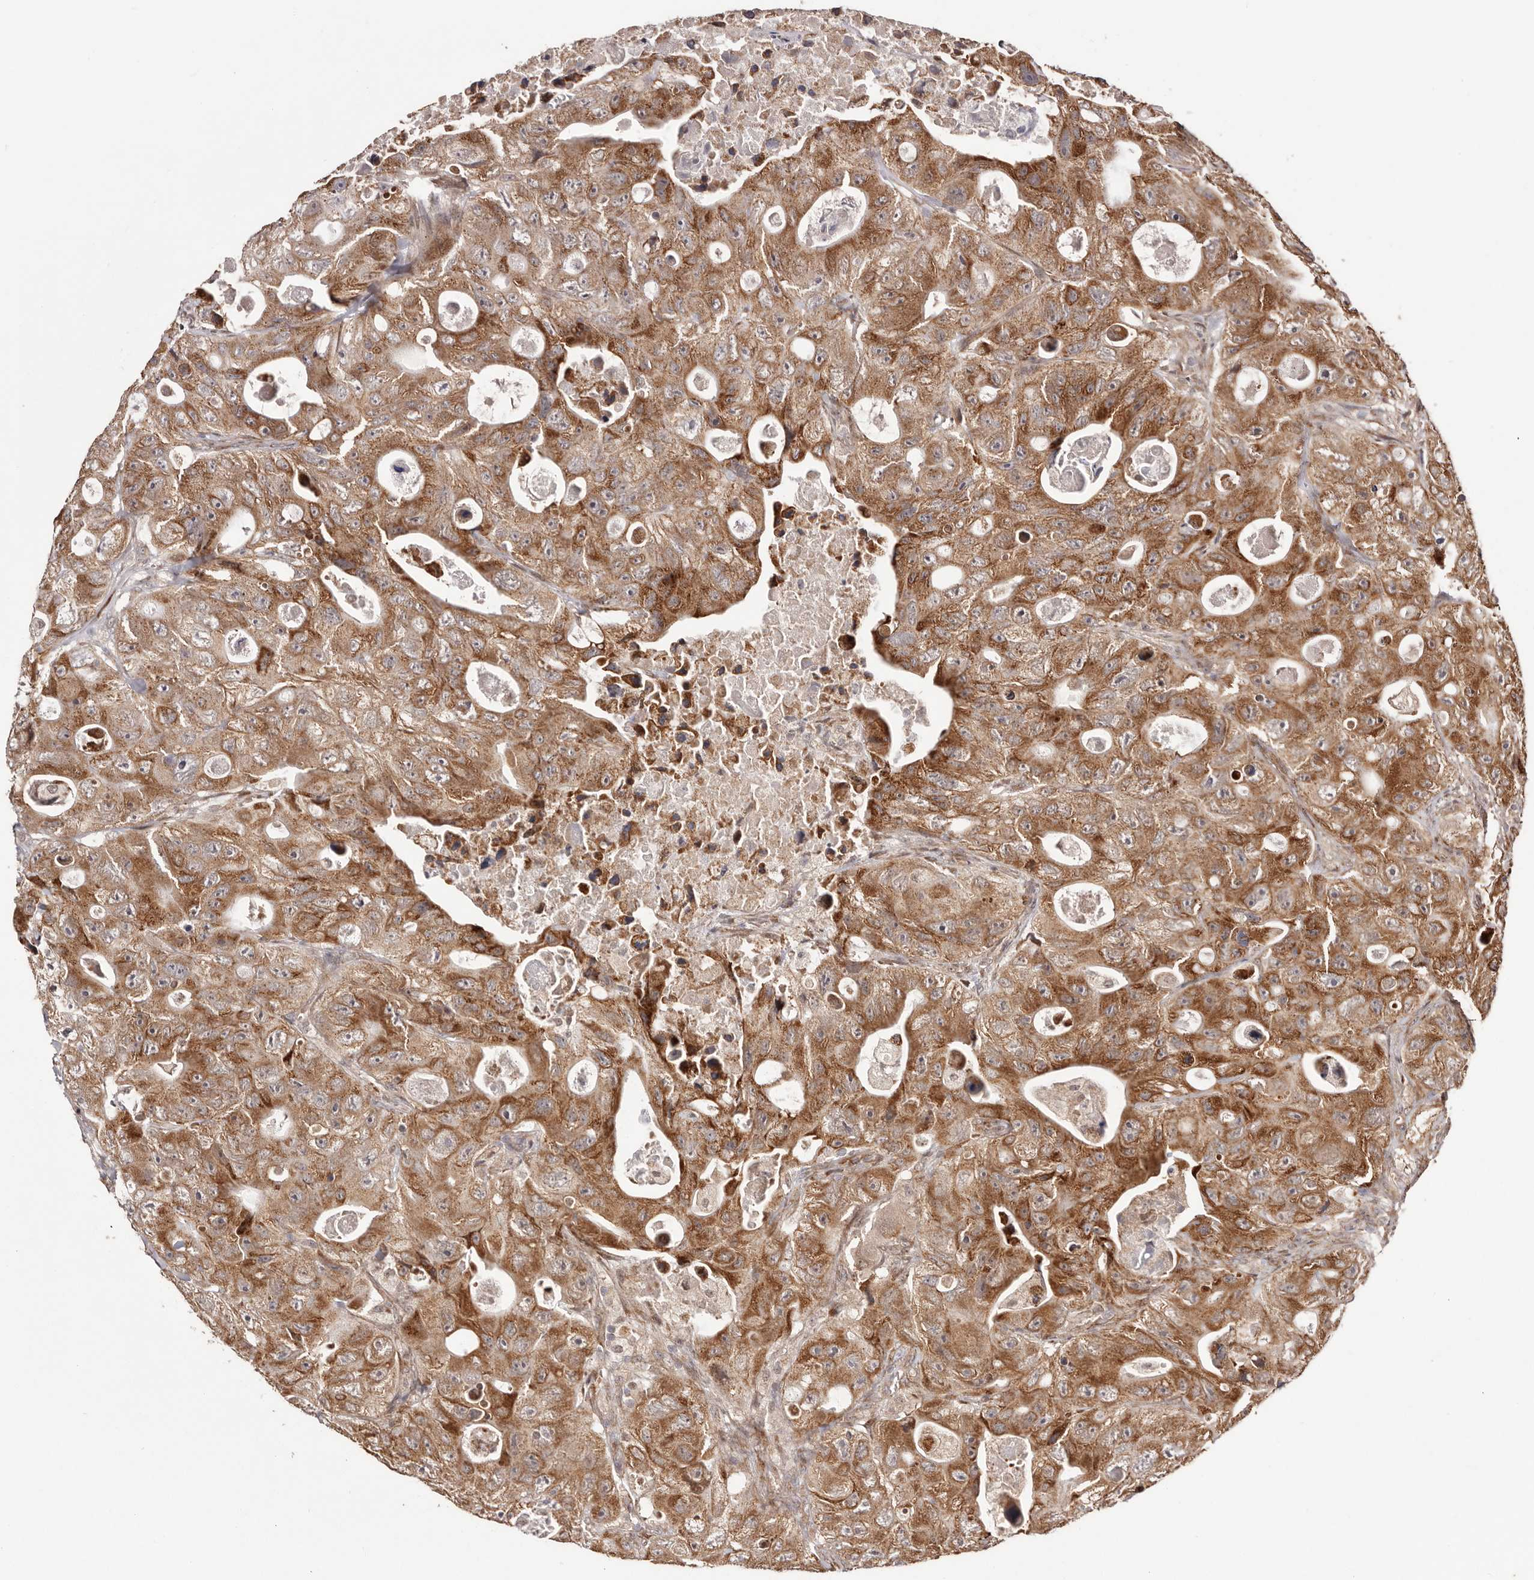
{"staining": {"intensity": "moderate", "quantity": ">75%", "location": "cytoplasmic/membranous"}, "tissue": "colorectal cancer", "cell_type": "Tumor cells", "image_type": "cancer", "snomed": [{"axis": "morphology", "description": "Adenocarcinoma, NOS"}, {"axis": "topography", "description": "Colon"}], "caption": "Immunohistochemical staining of human colorectal adenocarcinoma demonstrates medium levels of moderate cytoplasmic/membranous protein staining in approximately >75% of tumor cells. (brown staining indicates protein expression, while blue staining denotes nuclei).", "gene": "EGR3", "patient": {"sex": "female", "age": 46}}